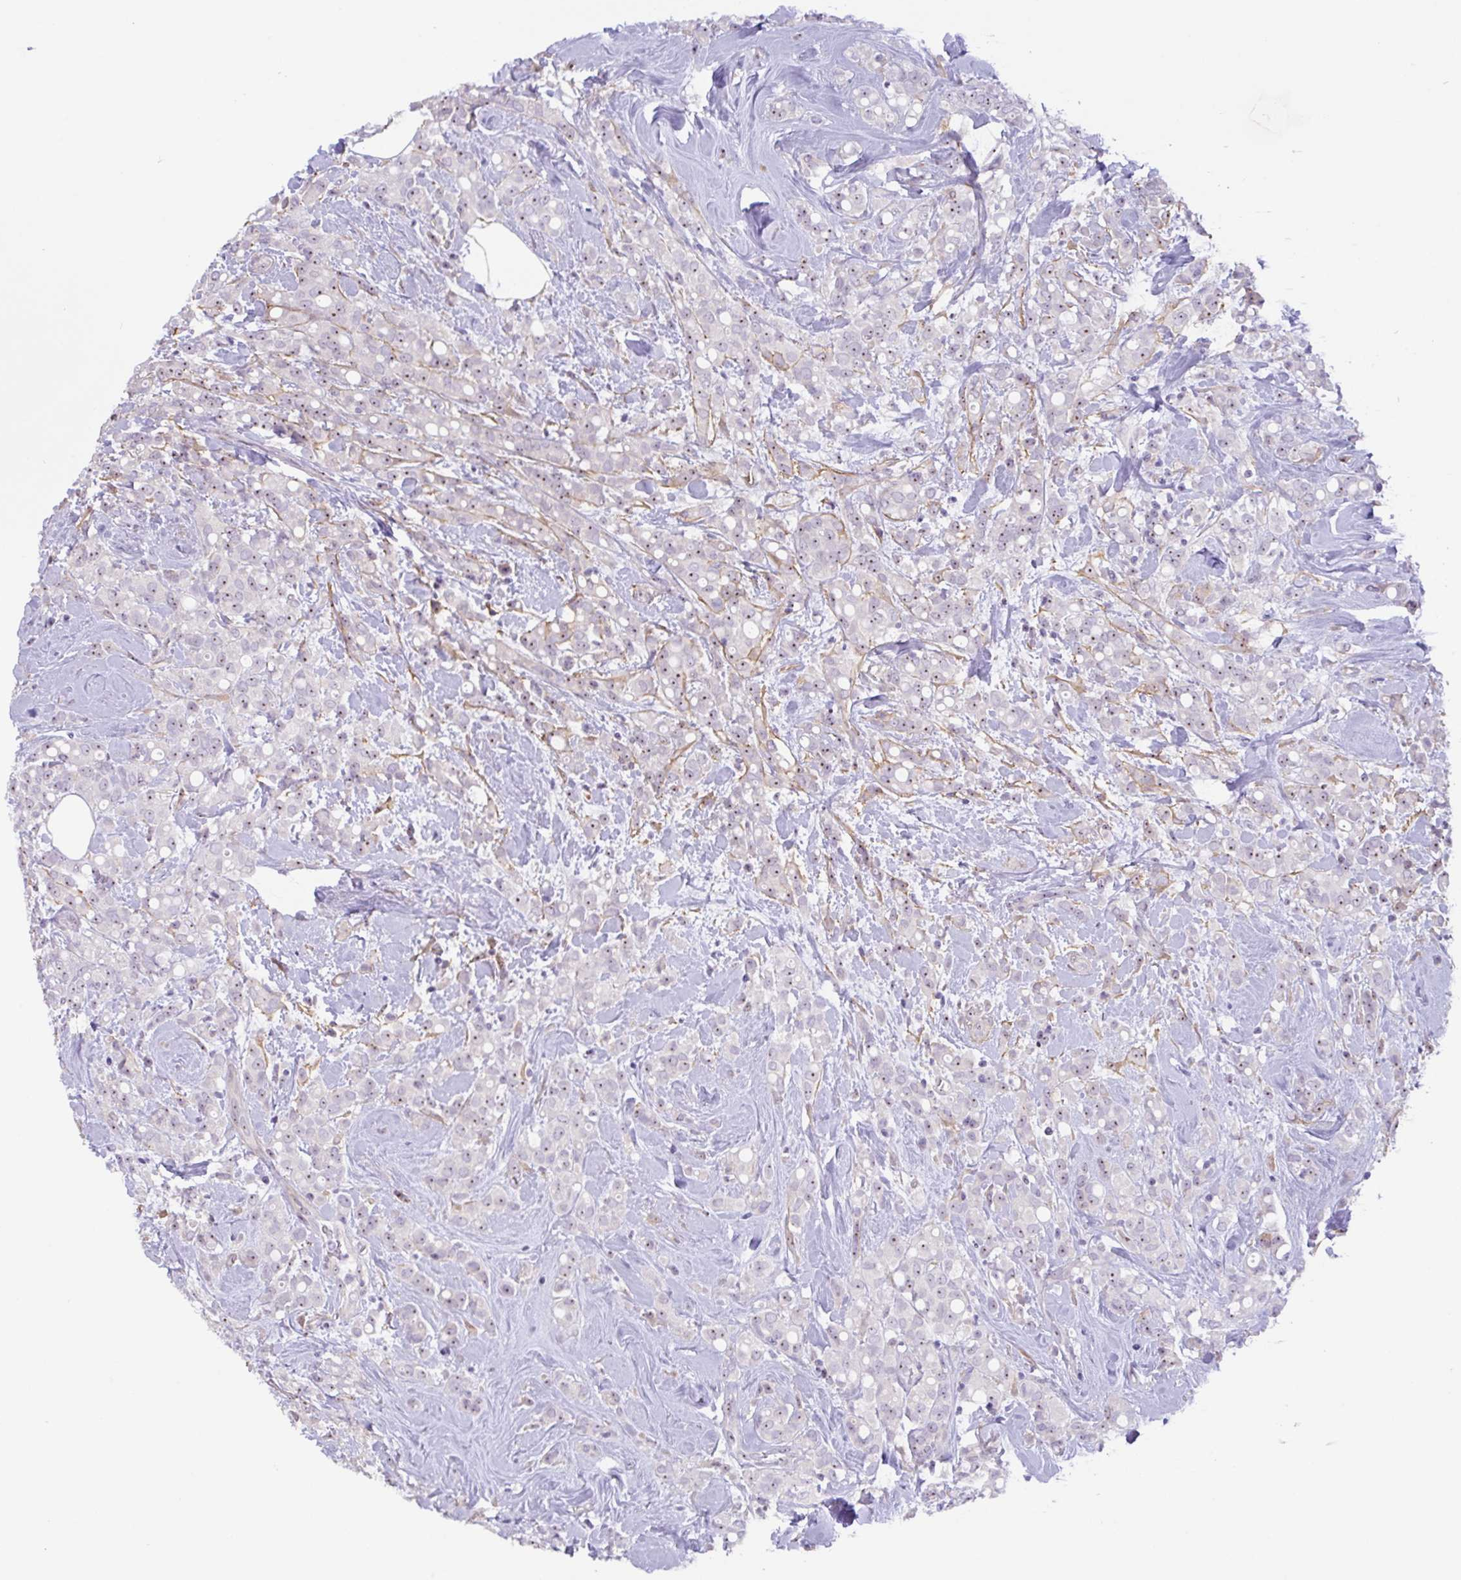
{"staining": {"intensity": "moderate", "quantity": "25%-75%", "location": "nuclear"}, "tissue": "breast cancer", "cell_type": "Tumor cells", "image_type": "cancer", "snomed": [{"axis": "morphology", "description": "Lobular carcinoma"}, {"axis": "topography", "description": "Breast"}], "caption": "The immunohistochemical stain highlights moderate nuclear expression in tumor cells of breast lobular carcinoma tissue.", "gene": "MXRA8", "patient": {"sex": "female", "age": 68}}